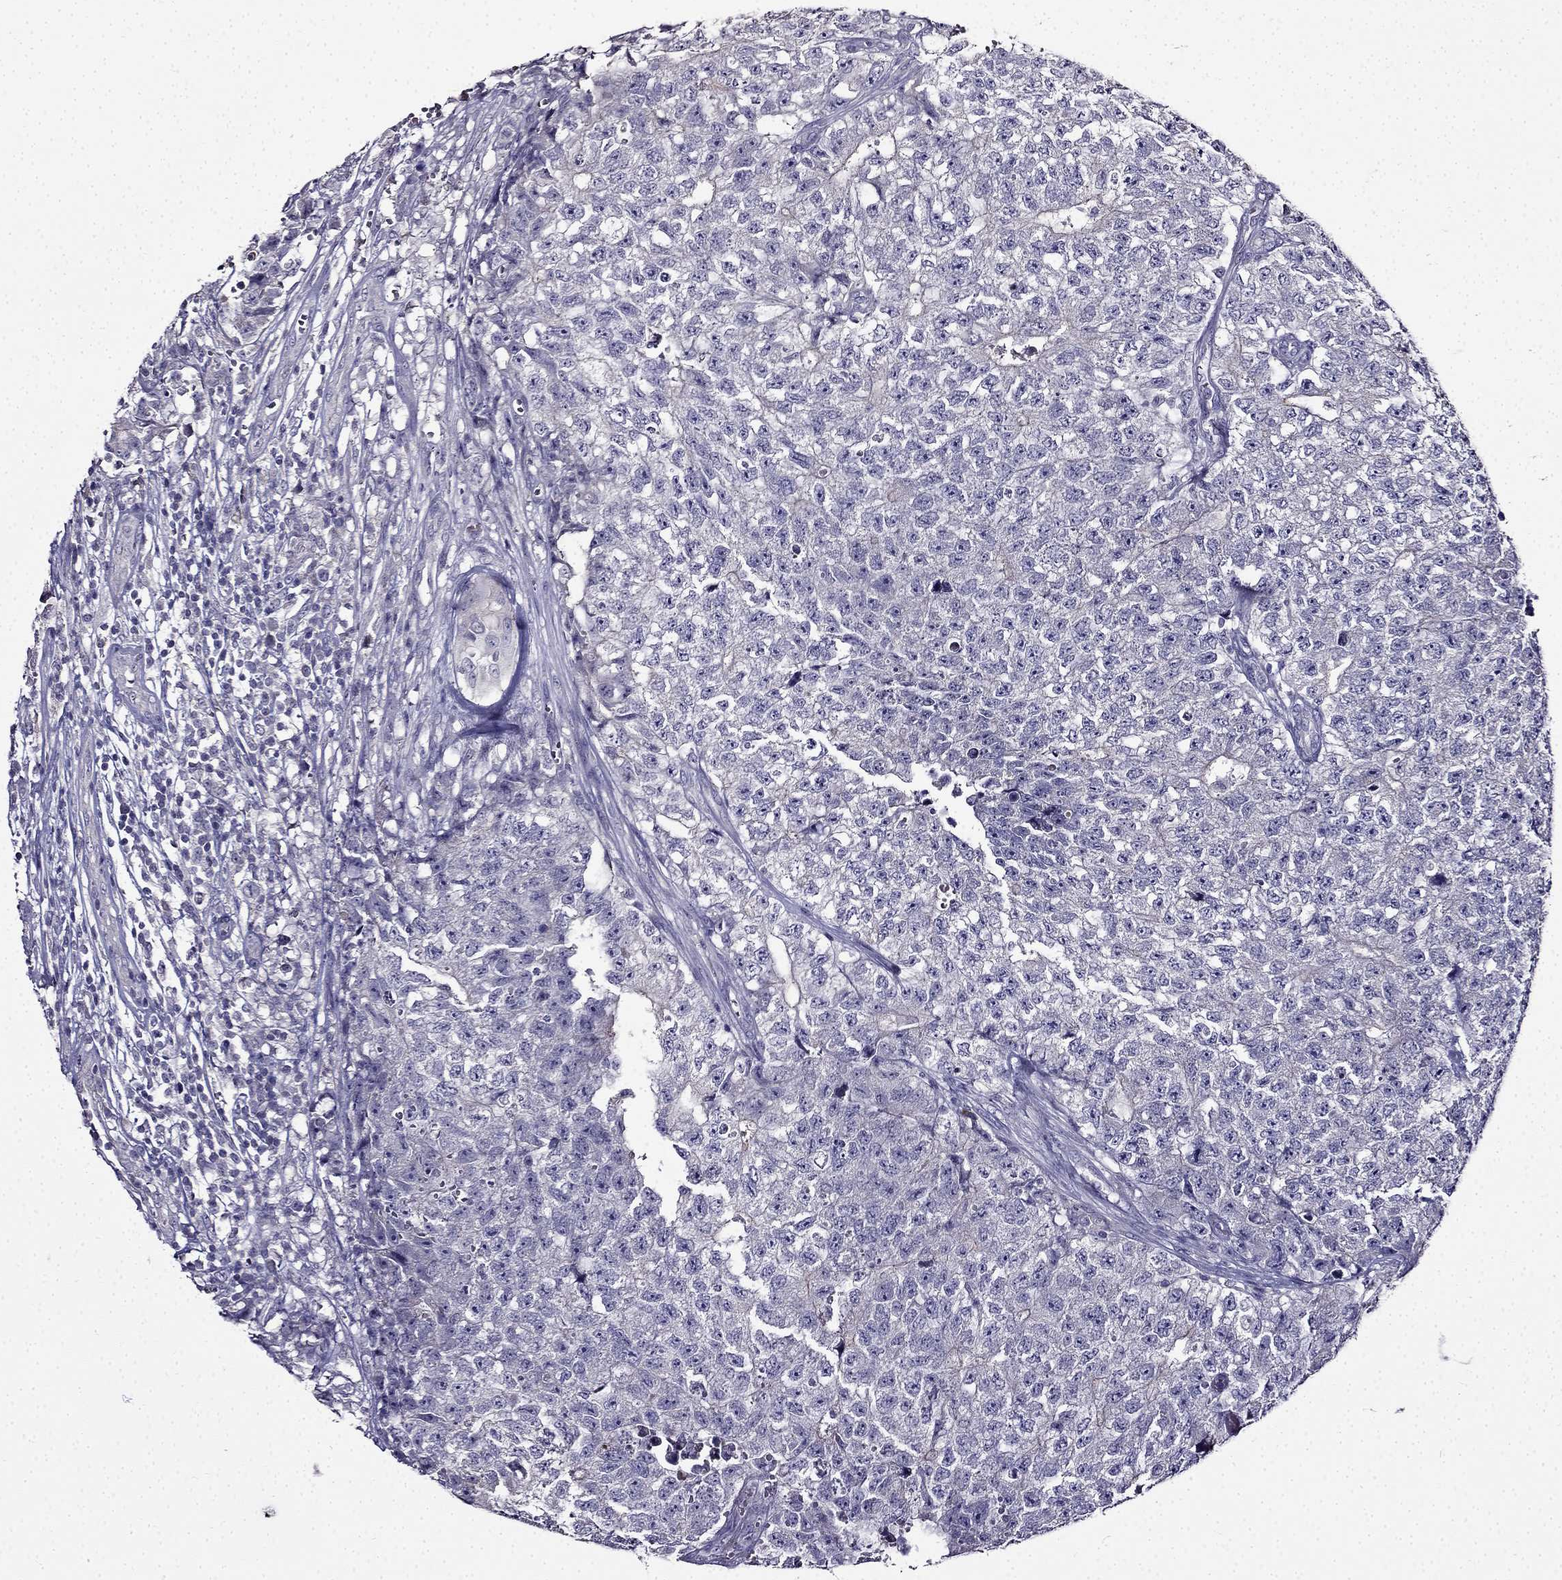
{"staining": {"intensity": "negative", "quantity": "none", "location": "none"}, "tissue": "testis cancer", "cell_type": "Tumor cells", "image_type": "cancer", "snomed": [{"axis": "morphology", "description": "Seminoma, NOS"}, {"axis": "morphology", "description": "Carcinoma, Embryonal, NOS"}, {"axis": "topography", "description": "Testis"}], "caption": "Protein analysis of testis embryonal carcinoma reveals no significant positivity in tumor cells.", "gene": "TMEM266", "patient": {"sex": "male", "age": 22}}